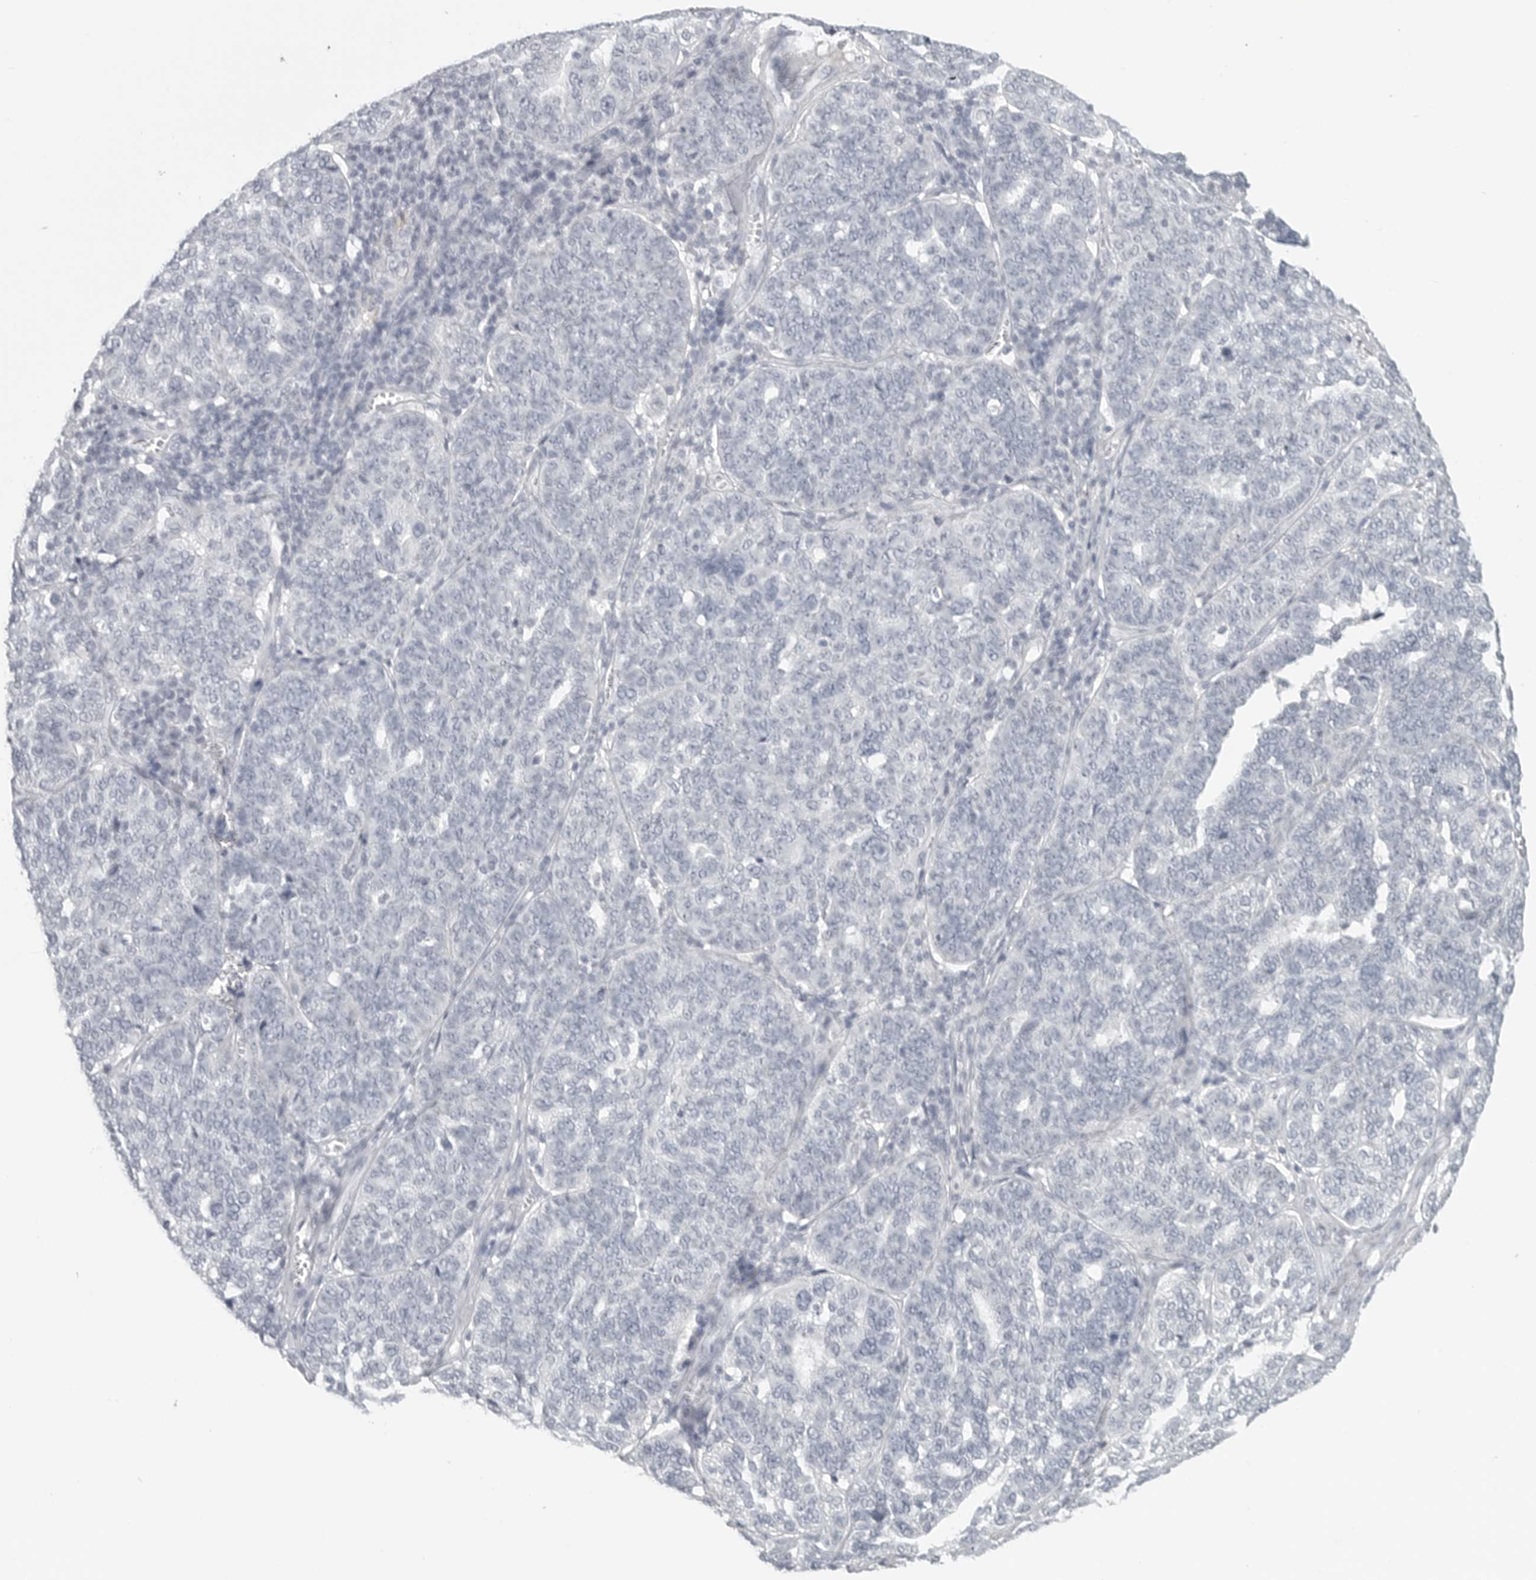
{"staining": {"intensity": "negative", "quantity": "none", "location": "none"}, "tissue": "ovarian cancer", "cell_type": "Tumor cells", "image_type": "cancer", "snomed": [{"axis": "morphology", "description": "Cystadenocarcinoma, serous, NOS"}, {"axis": "topography", "description": "Ovary"}], "caption": "High magnification brightfield microscopy of serous cystadenocarcinoma (ovarian) stained with DAB (3,3'-diaminobenzidine) (brown) and counterstained with hematoxylin (blue): tumor cells show no significant staining.", "gene": "BPIFA1", "patient": {"sex": "female", "age": 59}}